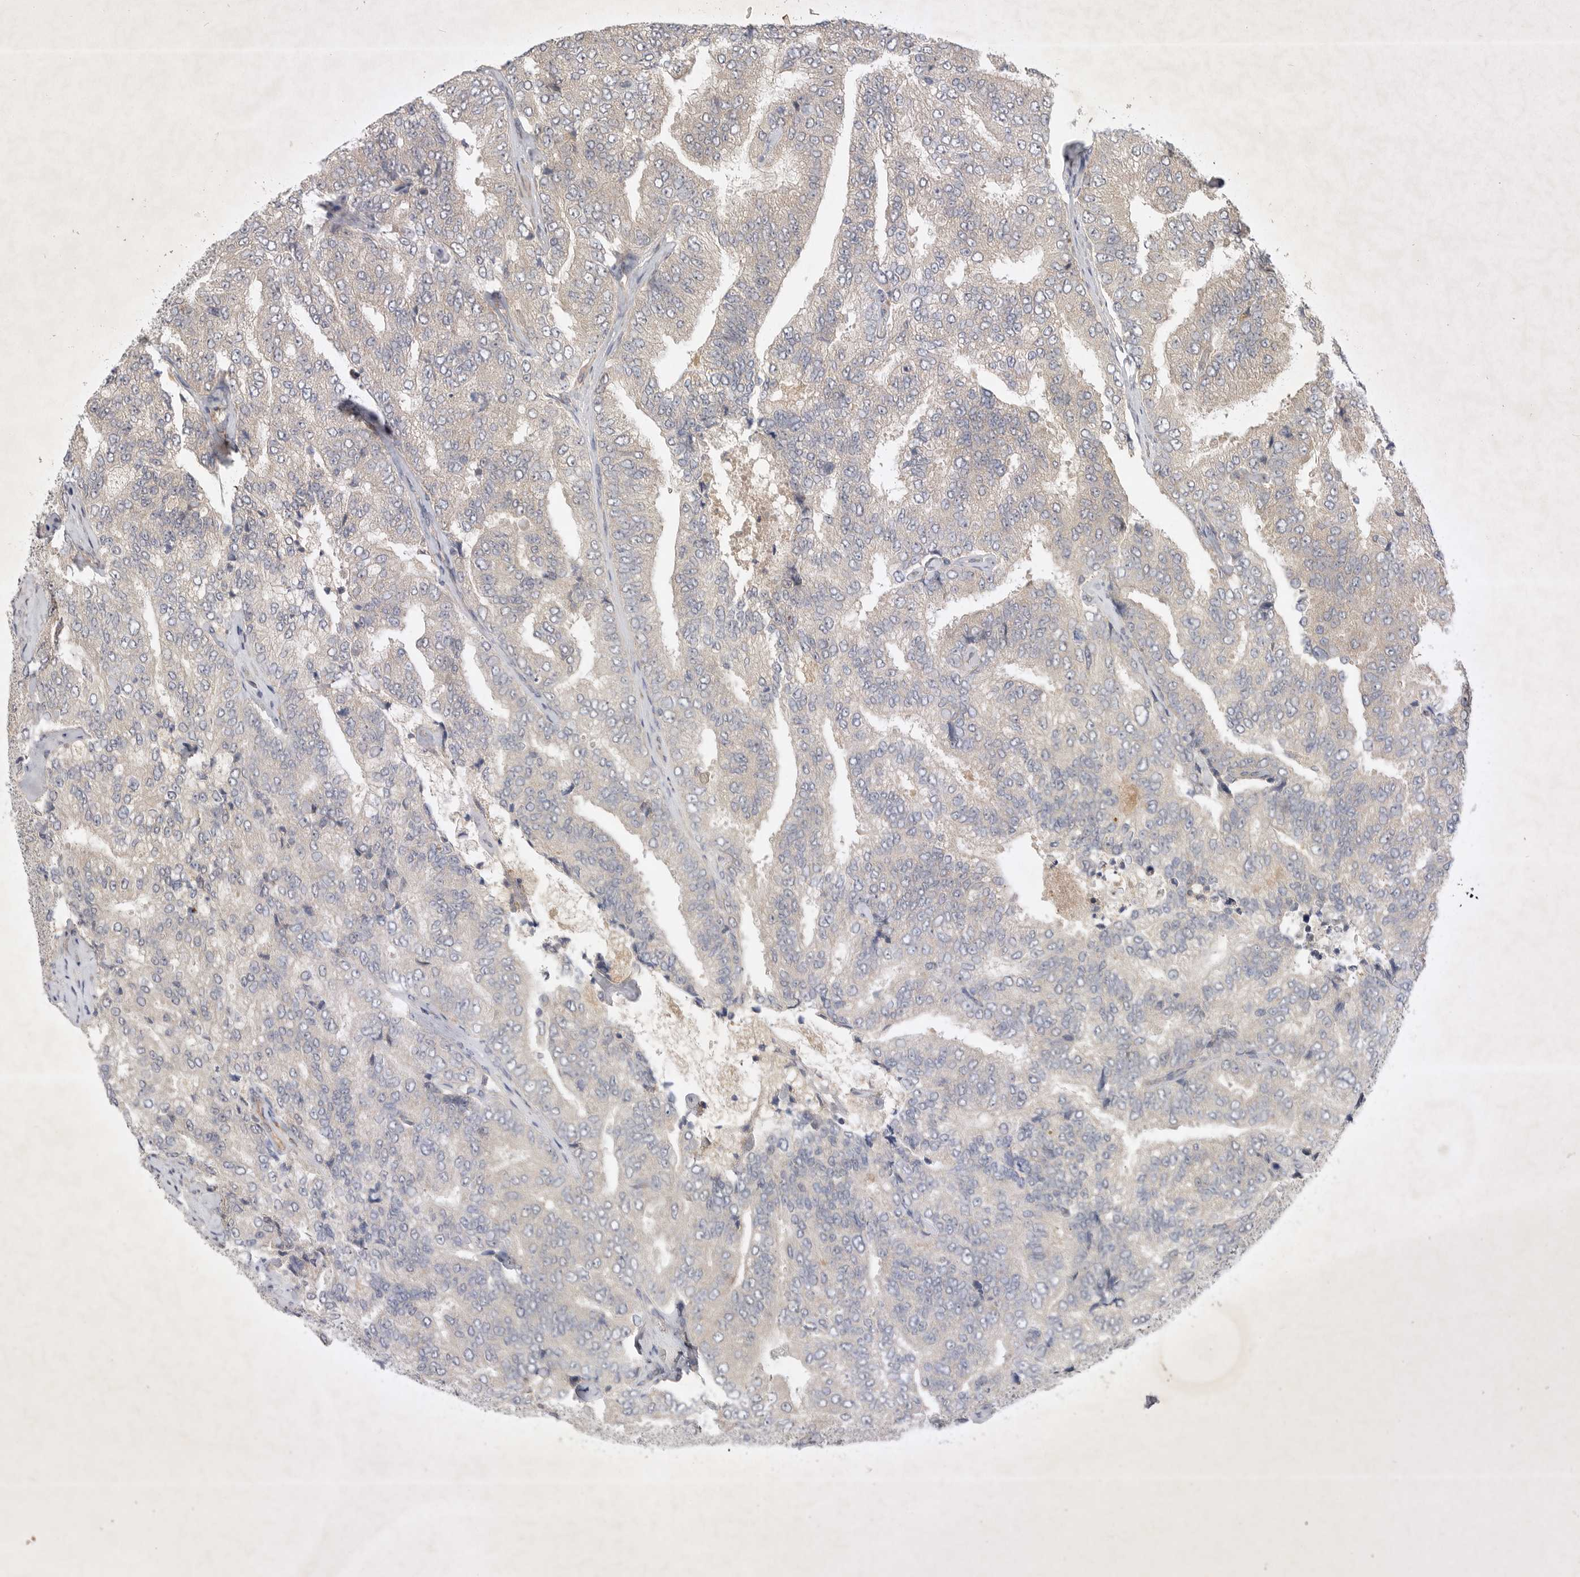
{"staining": {"intensity": "negative", "quantity": "none", "location": "none"}, "tissue": "prostate cancer", "cell_type": "Tumor cells", "image_type": "cancer", "snomed": [{"axis": "morphology", "description": "Adenocarcinoma, High grade"}, {"axis": "topography", "description": "Prostate"}], "caption": "Immunohistochemical staining of prostate cancer shows no significant positivity in tumor cells. The staining was performed using DAB to visualize the protein expression in brown, while the nuclei were stained in blue with hematoxylin (Magnification: 20x).", "gene": "PTPDC1", "patient": {"sex": "male", "age": 58}}